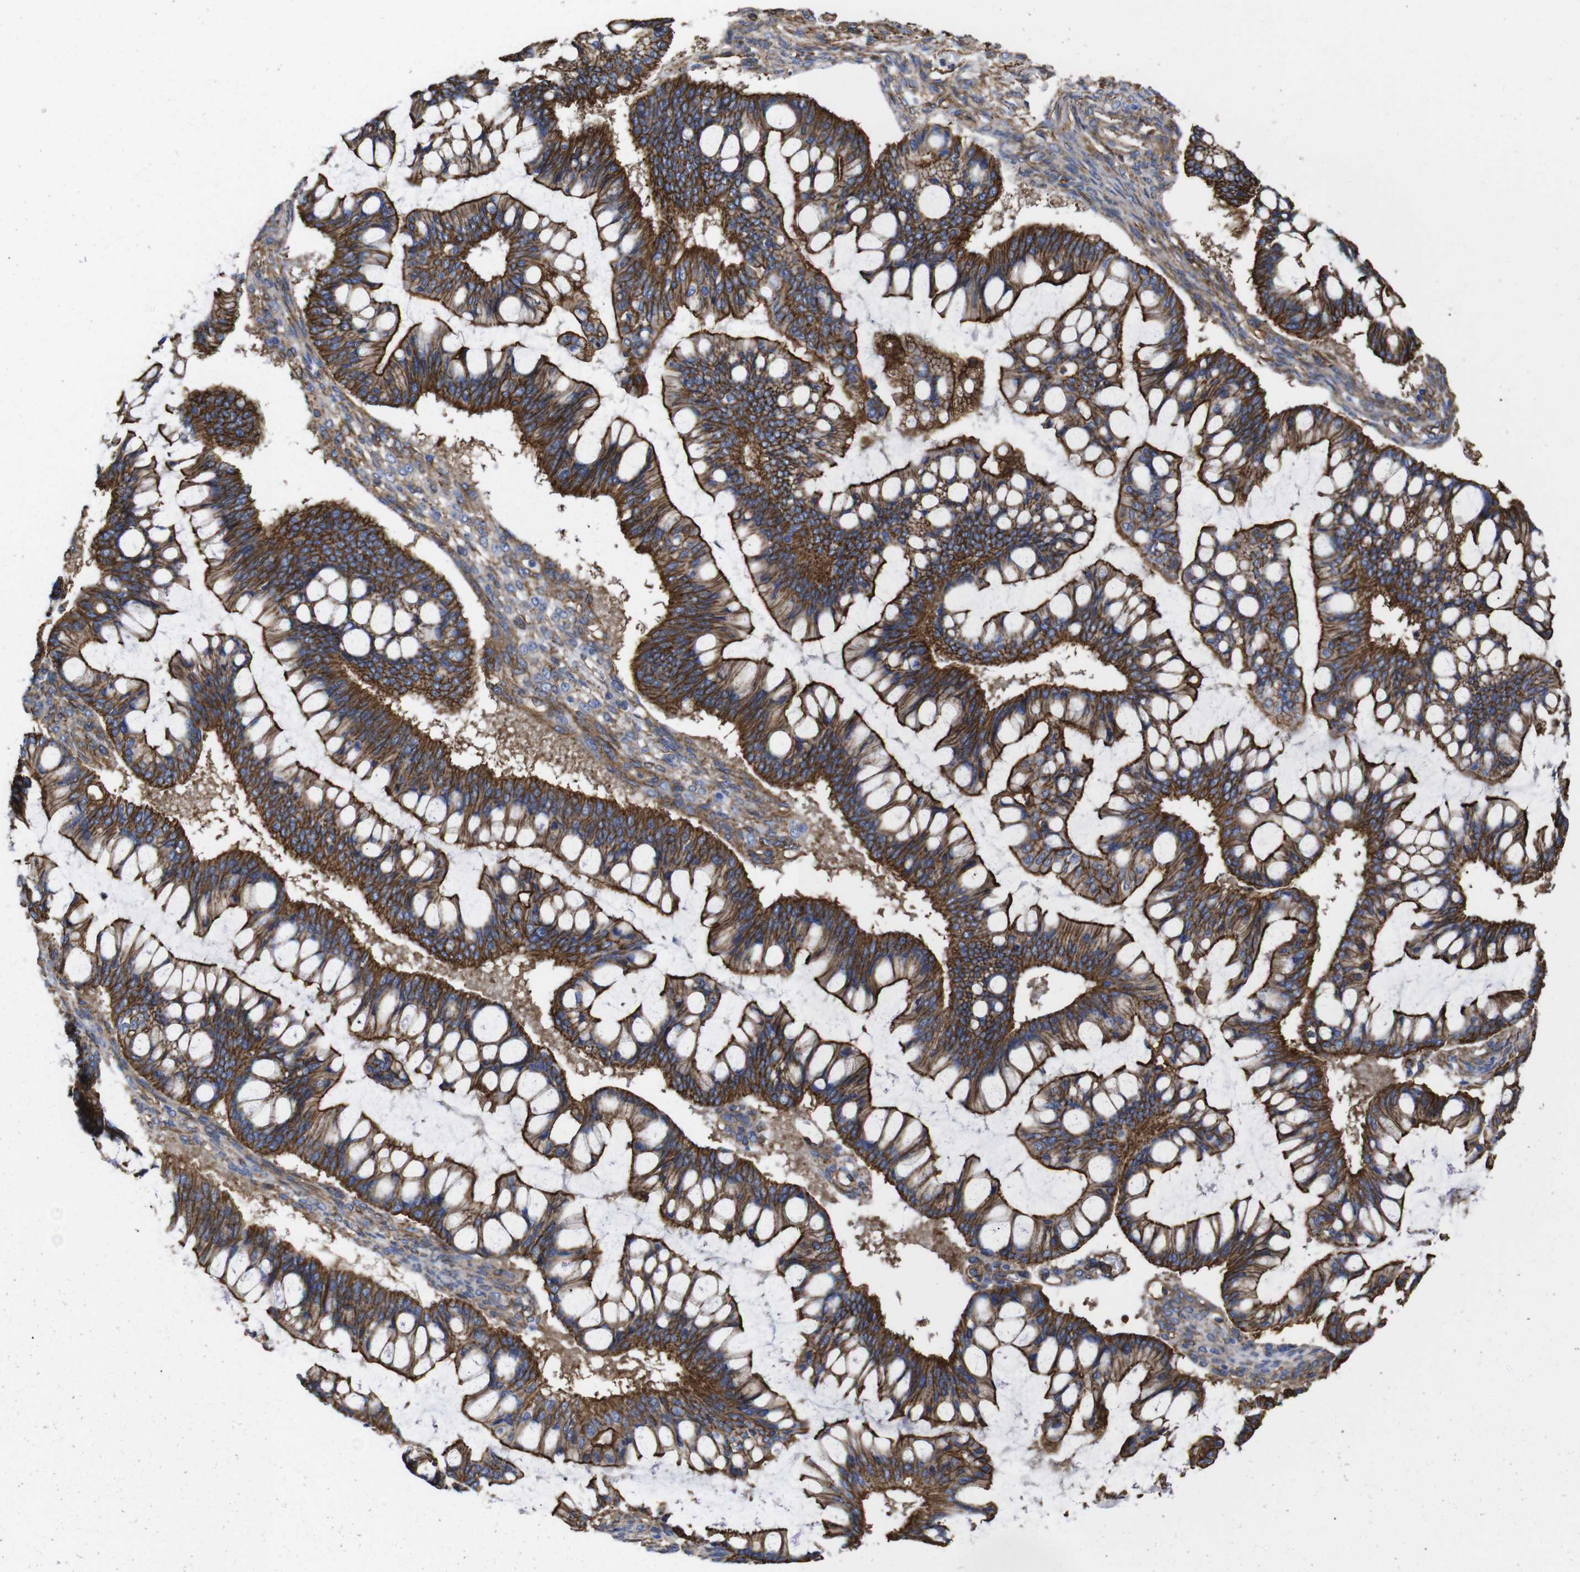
{"staining": {"intensity": "strong", "quantity": ">75%", "location": "cytoplasmic/membranous"}, "tissue": "ovarian cancer", "cell_type": "Tumor cells", "image_type": "cancer", "snomed": [{"axis": "morphology", "description": "Cystadenocarcinoma, mucinous, NOS"}, {"axis": "topography", "description": "Ovary"}], "caption": "About >75% of tumor cells in ovarian cancer exhibit strong cytoplasmic/membranous protein positivity as visualized by brown immunohistochemical staining.", "gene": "SPTBN1", "patient": {"sex": "female", "age": 73}}